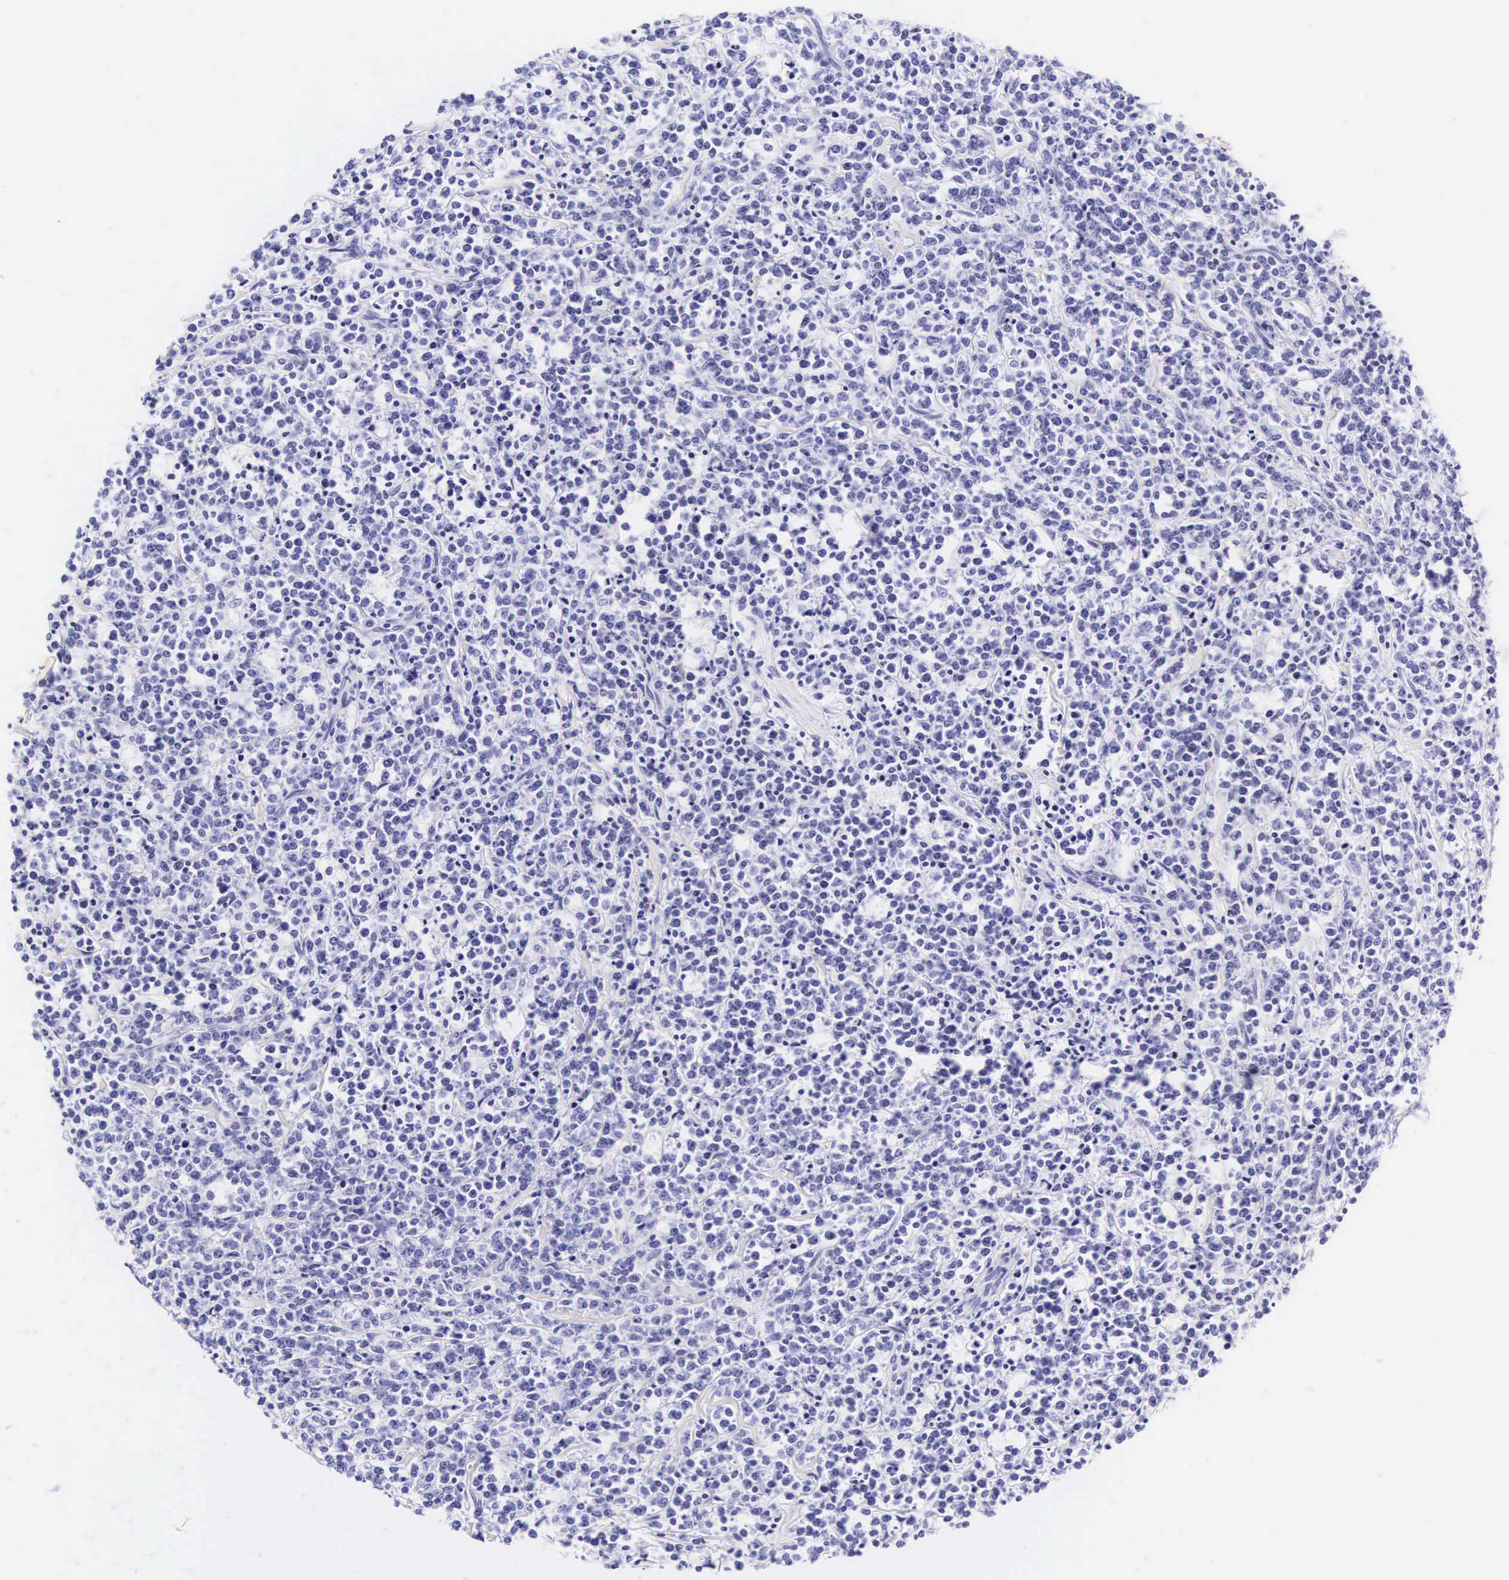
{"staining": {"intensity": "negative", "quantity": "none", "location": "none"}, "tissue": "lymphoma", "cell_type": "Tumor cells", "image_type": "cancer", "snomed": [{"axis": "morphology", "description": "Malignant lymphoma, non-Hodgkin's type, High grade"}, {"axis": "topography", "description": "Small intestine"}, {"axis": "topography", "description": "Colon"}], "caption": "Tumor cells are negative for brown protein staining in lymphoma. The staining is performed using DAB brown chromogen with nuclei counter-stained in using hematoxylin.", "gene": "CD1A", "patient": {"sex": "male", "age": 8}}